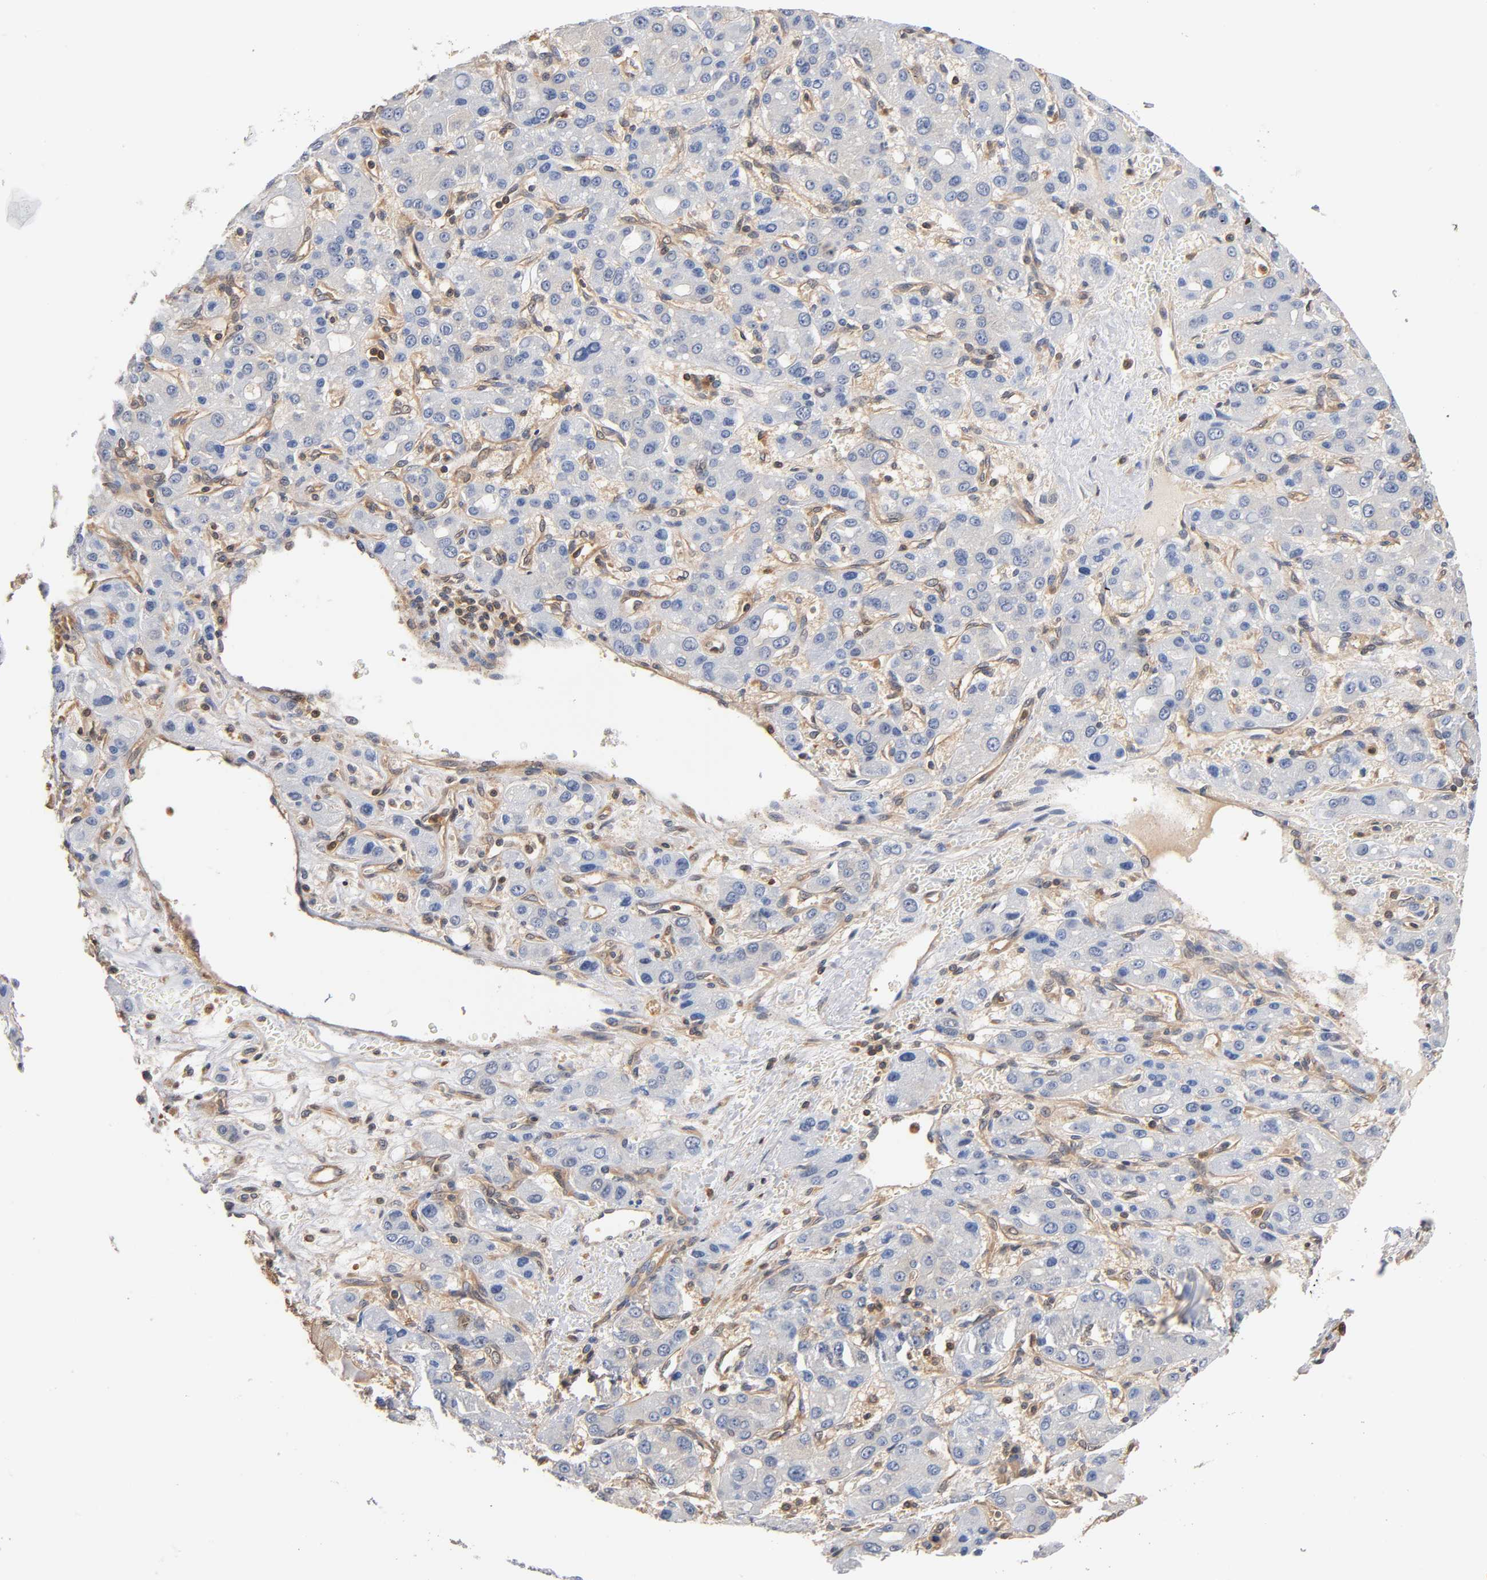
{"staining": {"intensity": "negative", "quantity": "none", "location": "none"}, "tissue": "liver cancer", "cell_type": "Tumor cells", "image_type": "cancer", "snomed": [{"axis": "morphology", "description": "Carcinoma, Hepatocellular, NOS"}, {"axis": "topography", "description": "Liver"}], "caption": "The histopathology image exhibits no significant positivity in tumor cells of liver cancer. Brightfield microscopy of immunohistochemistry (IHC) stained with DAB (brown) and hematoxylin (blue), captured at high magnification.", "gene": "ALDOA", "patient": {"sex": "male", "age": 55}}